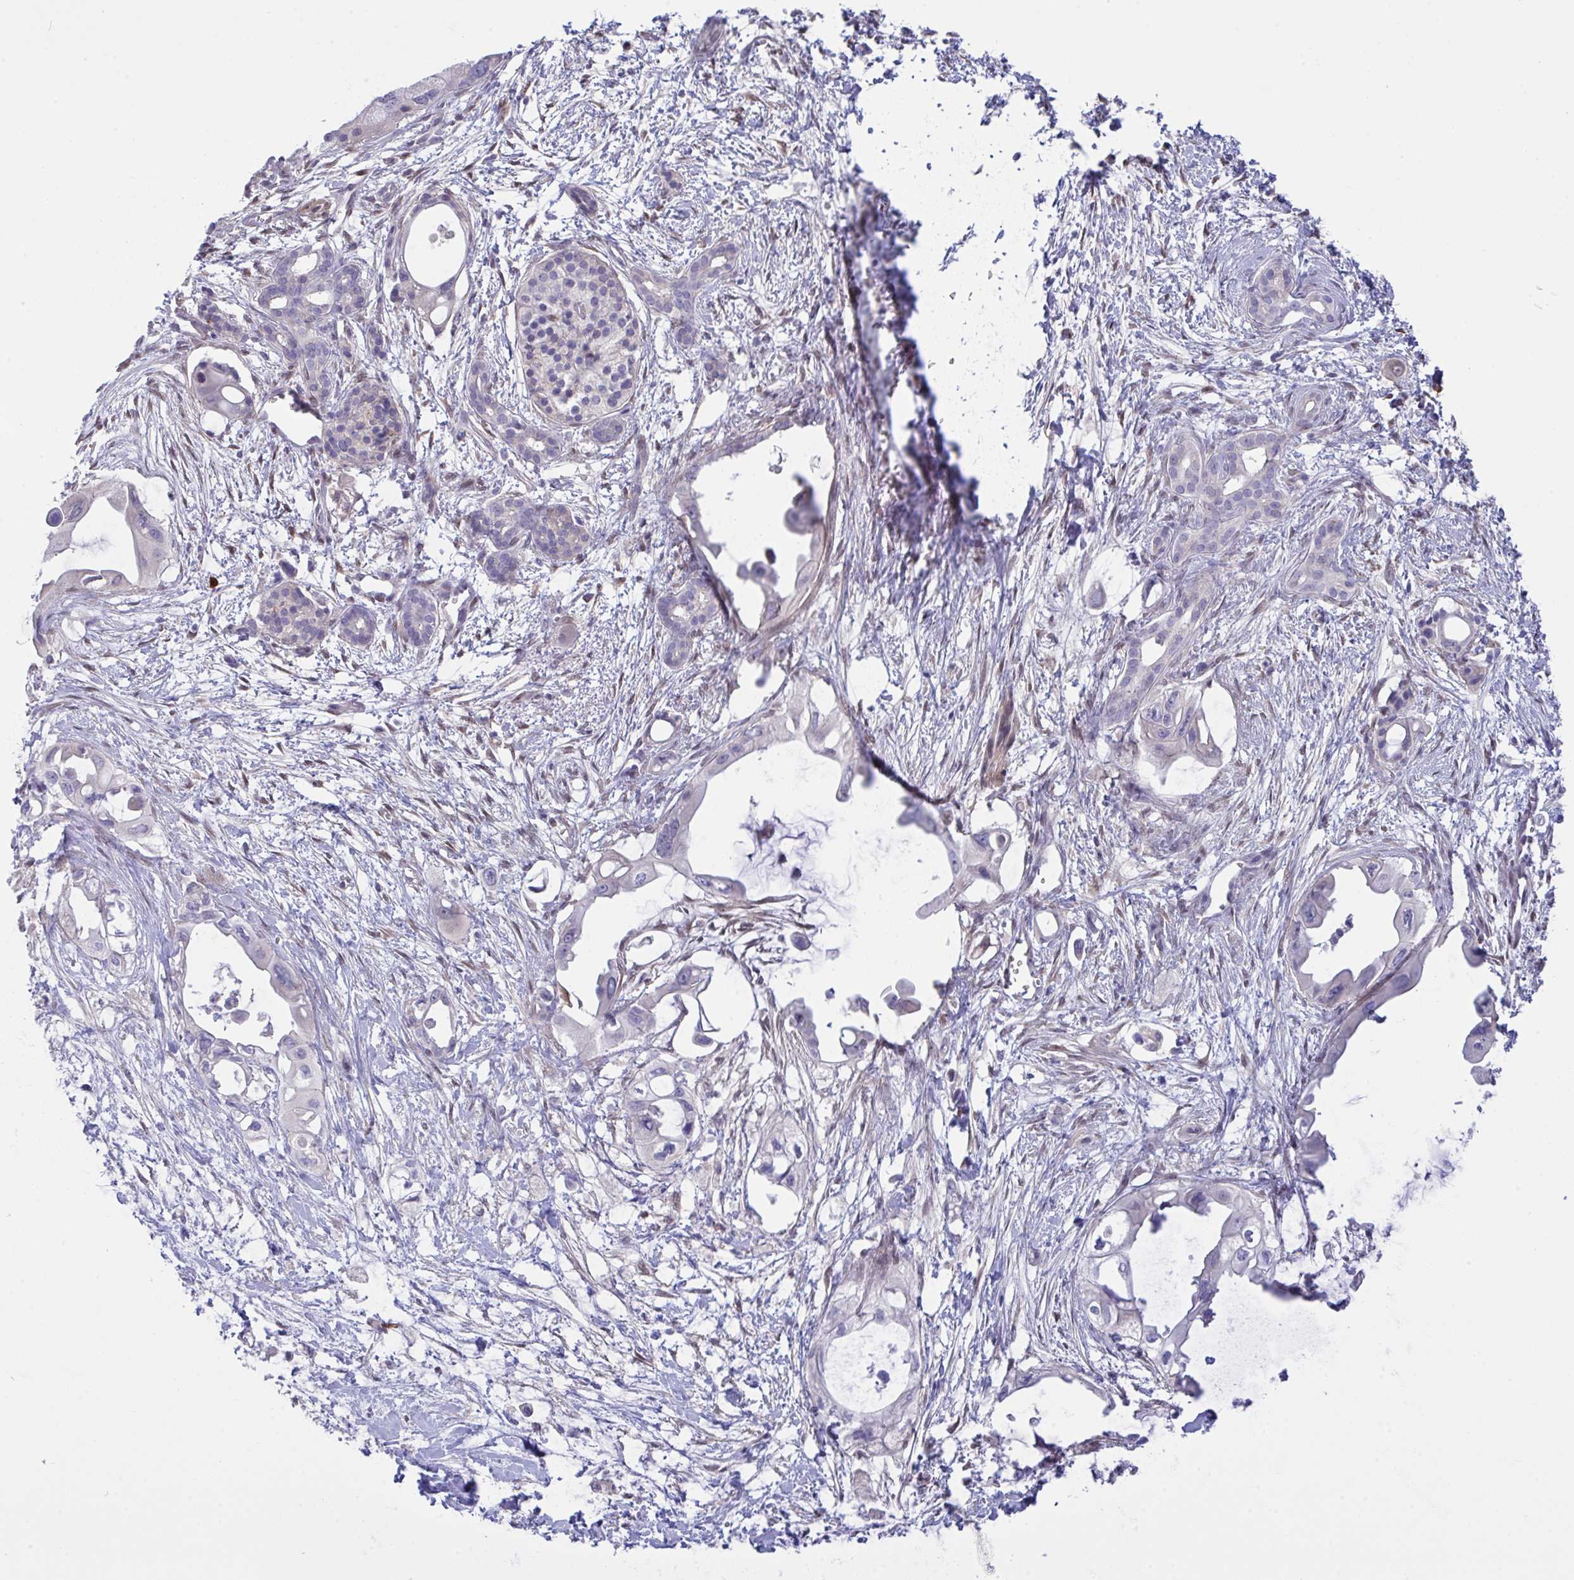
{"staining": {"intensity": "negative", "quantity": "none", "location": "none"}, "tissue": "pancreatic cancer", "cell_type": "Tumor cells", "image_type": "cancer", "snomed": [{"axis": "morphology", "description": "Adenocarcinoma, NOS"}, {"axis": "topography", "description": "Pancreas"}], "caption": "Protein analysis of pancreatic adenocarcinoma exhibits no significant staining in tumor cells.", "gene": "L3HYPDH", "patient": {"sex": "male", "age": 61}}